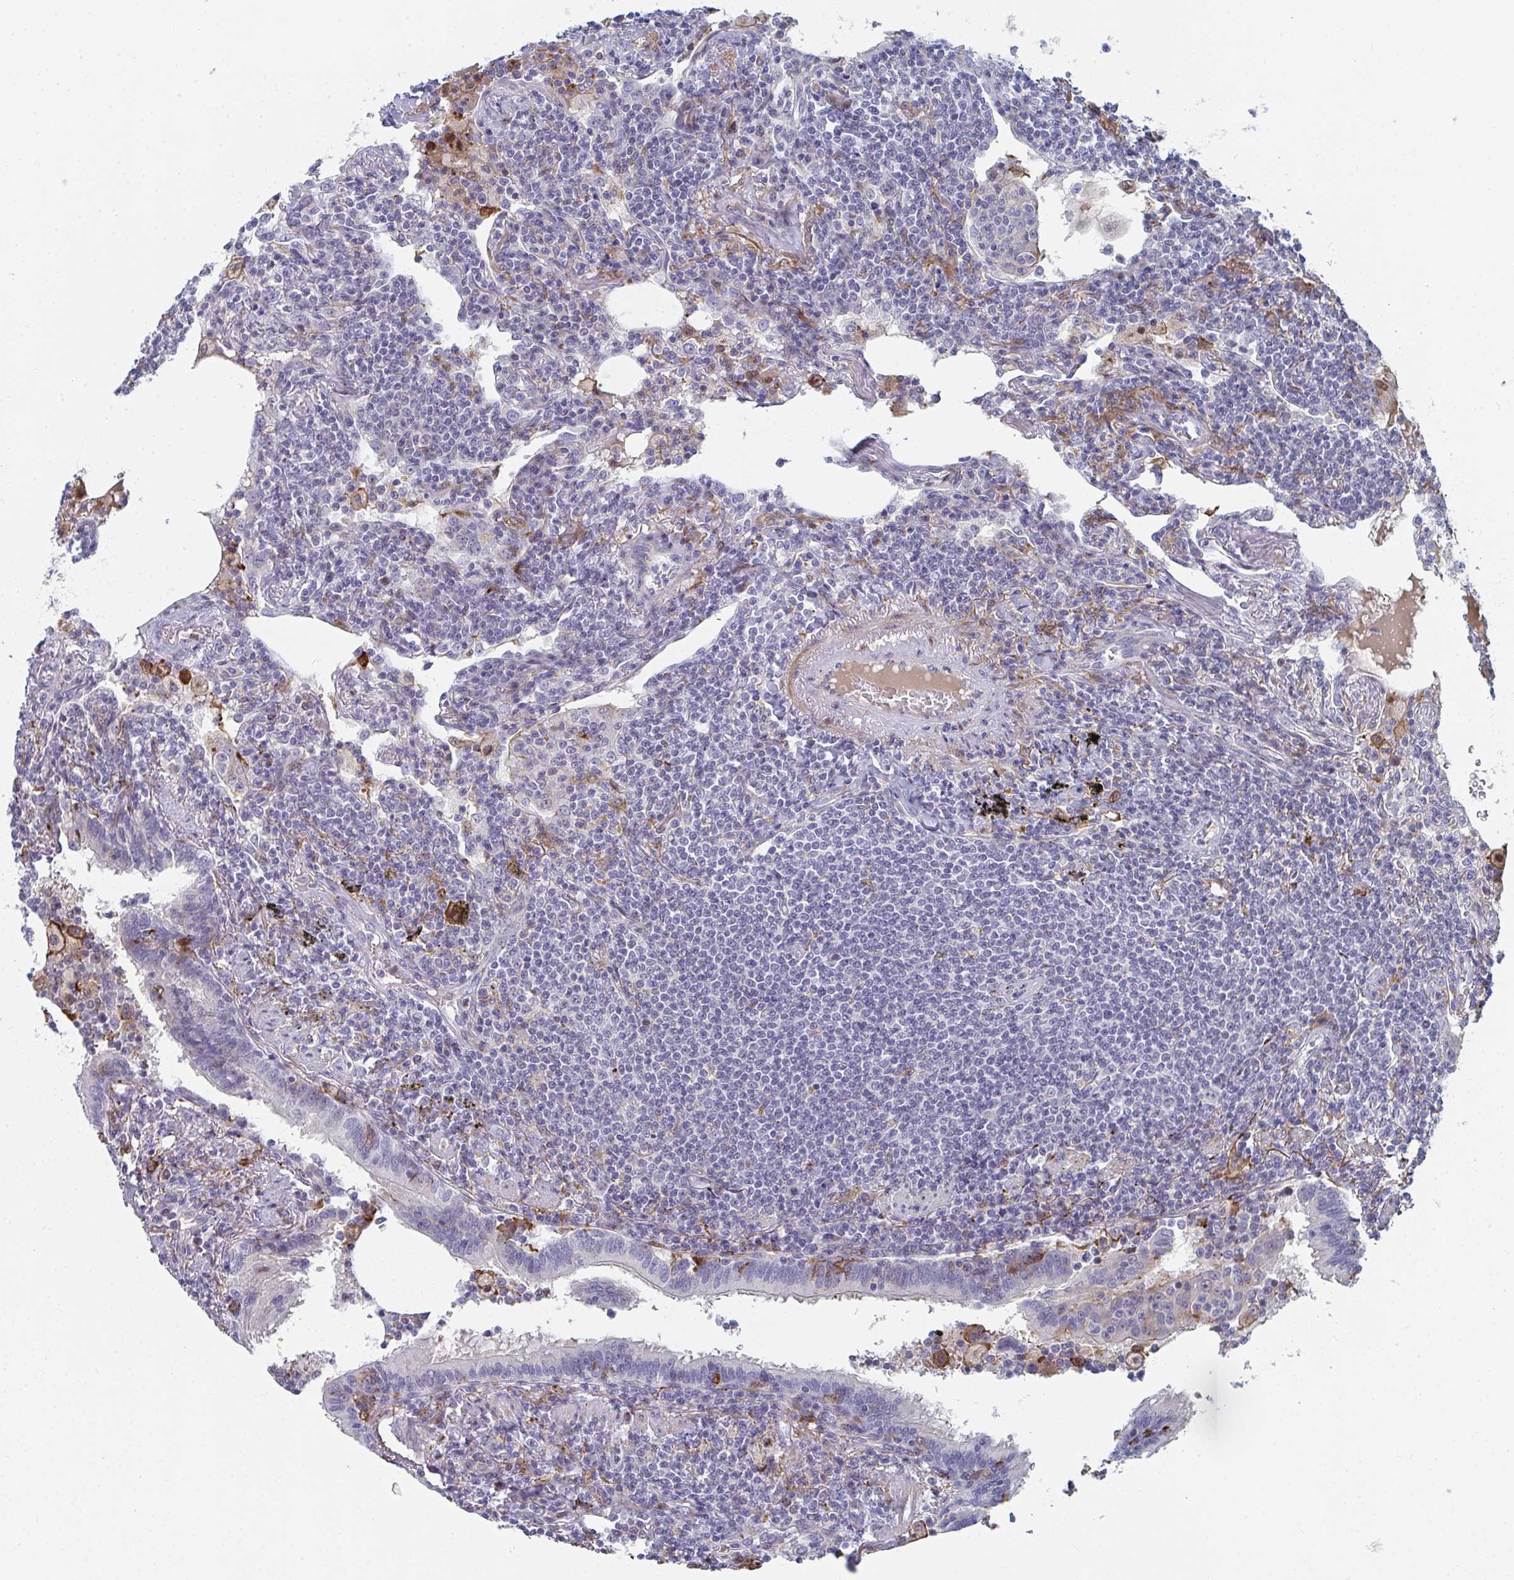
{"staining": {"intensity": "negative", "quantity": "none", "location": "none"}, "tissue": "lymphoma", "cell_type": "Tumor cells", "image_type": "cancer", "snomed": [{"axis": "morphology", "description": "Malignant lymphoma, non-Hodgkin's type, Low grade"}, {"axis": "topography", "description": "Lung"}], "caption": "Histopathology image shows no significant protein staining in tumor cells of low-grade malignant lymphoma, non-Hodgkin's type. (Brightfield microscopy of DAB (3,3'-diaminobenzidine) immunohistochemistry at high magnification).", "gene": "PSMG1", "patient": {"sex": "female", "age": 71}}